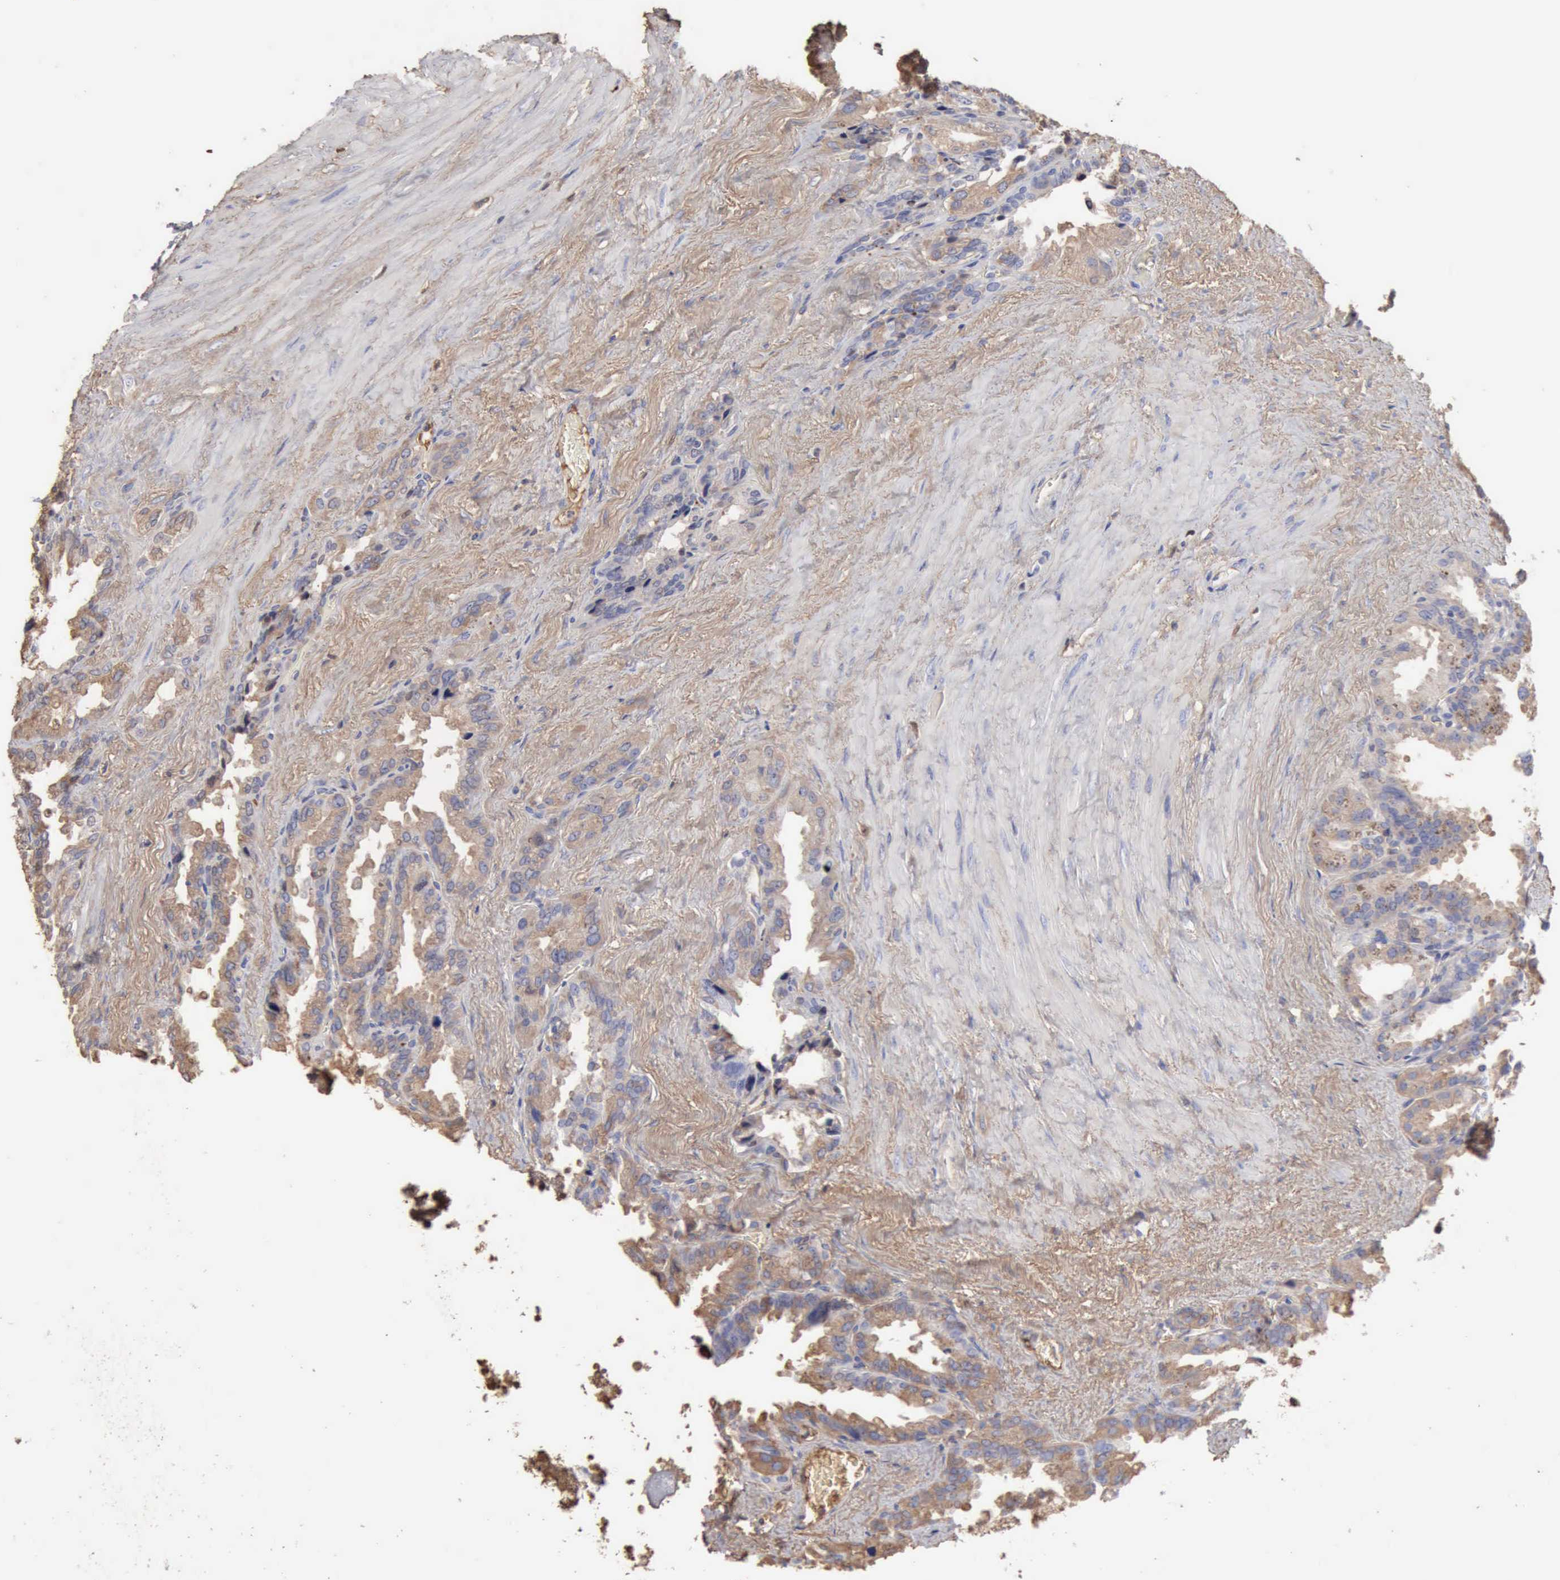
{"staining": {"intensity": "negative", "quantity": "none", "location": "none"}, "tissue": "seminal vesicle", "cell_type": "Glandular cells", "image_type": "normal", "snomed": [{"axis": "morphology", "description": "Normal tissue, NOS"}, {"axis": "topography", "description": "Prostate"}, {"axis": "topography", "description": "Seminal veicle"}], "caption": "DAB immunohistochemical staining of unremarkable human seminal vesicle demonstrates no significant positivity in glandular cells. Brightfield microscopy of immunohistochemistry stained with DAB (brown) and hematoxylin (blue), captured at high magnification.", "gene": "SERPINA1", "patient": {"sex": "male", "age": 63}}